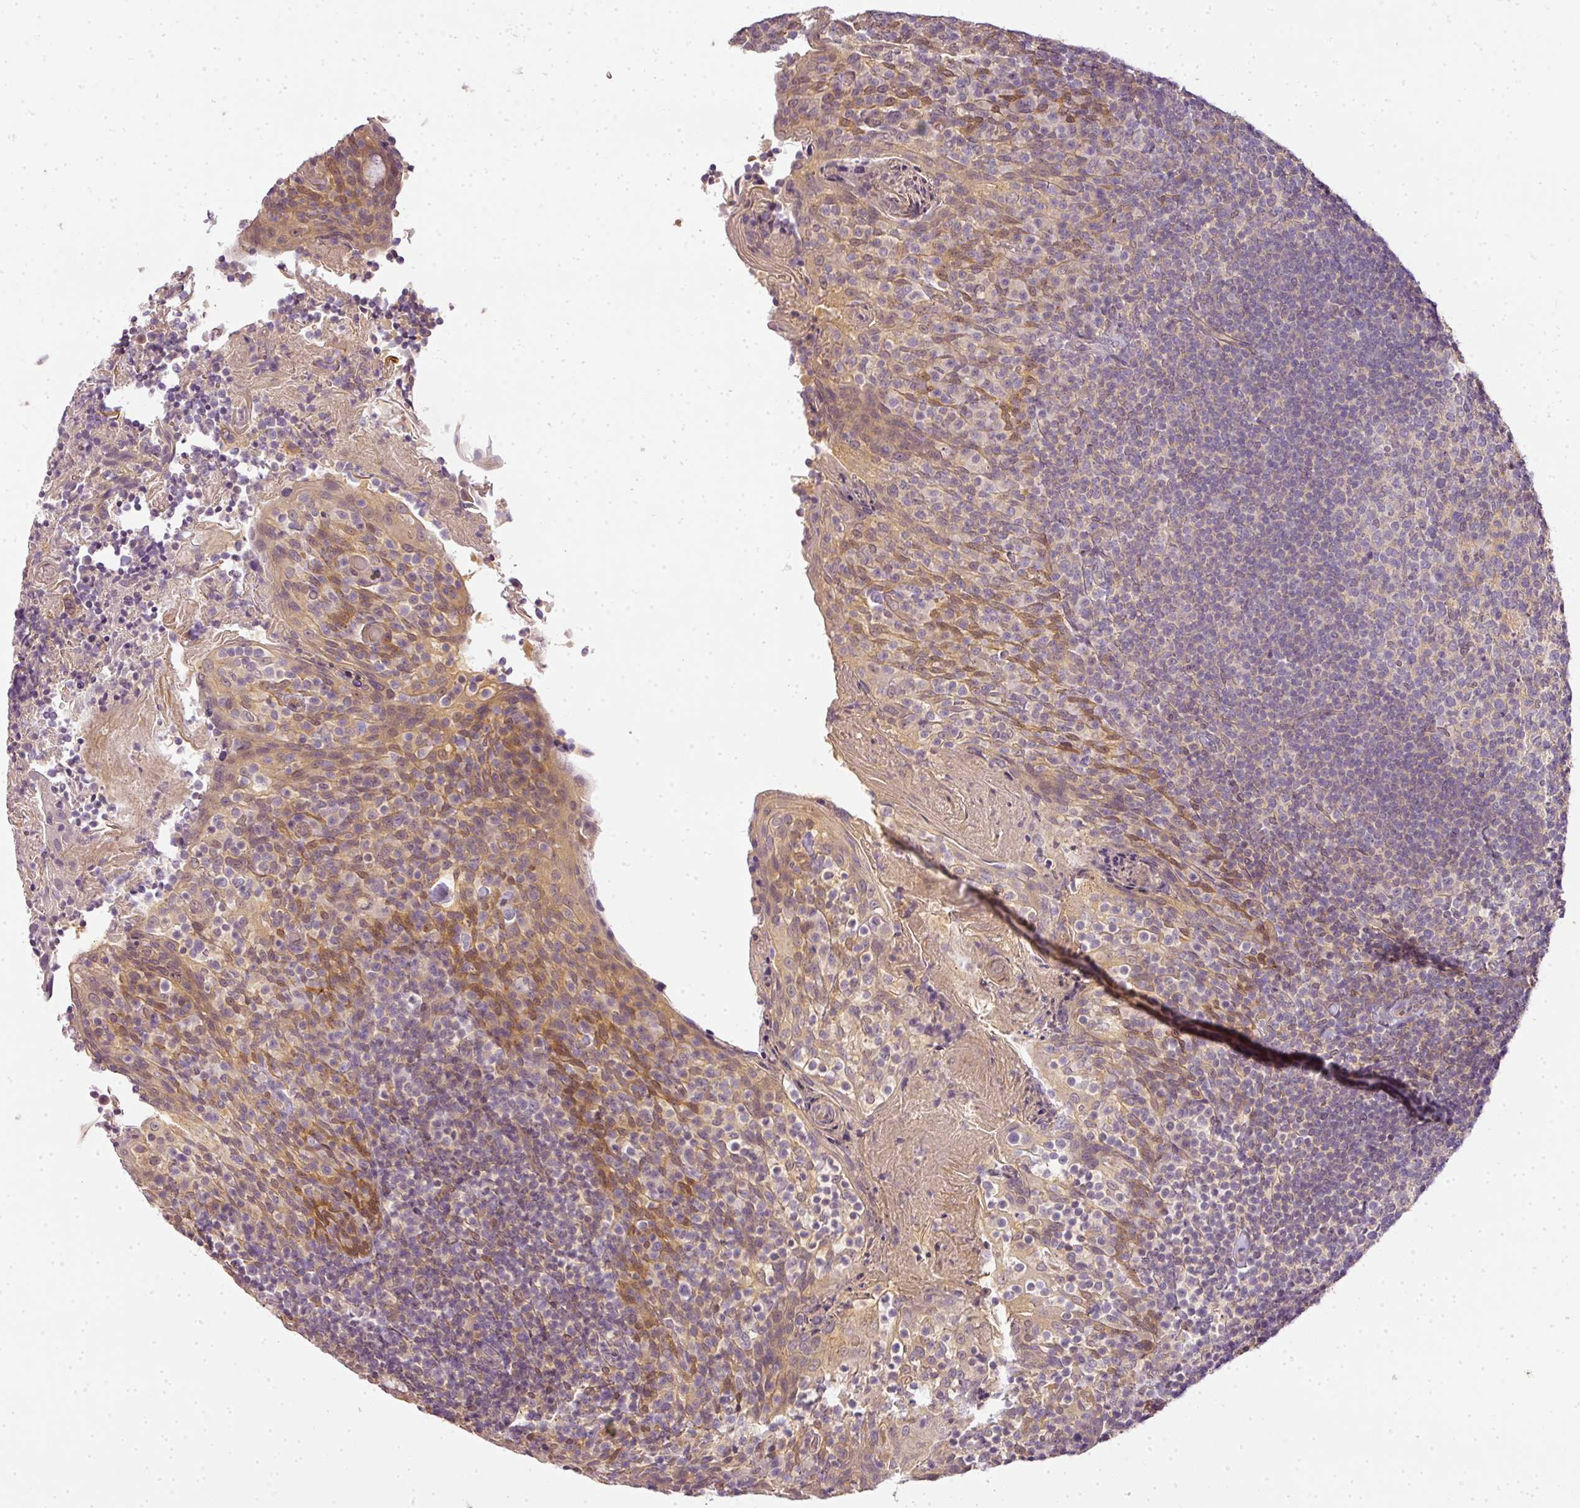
{"staining": {"intensity": "negative", "quantity": "none", "location": "none"}, "tissue": "tonsil", "cell_type": "Germinal center cells", "image_type": "normal", "snomed": [{"axis": "morphology", "description": "Normal tissue, NOS"}, {"axis": "topography", "description": "Tonsil"}], "caption": "DAB (3,3'-diaminobenzidine) immunohistochemical staining of benign human tonsil demonstrates no significant positivity in germinal center cells. (IHC, brightfield microscopy, high magnification).", "gene": "ADH5", "patient": {"sex": "female", "age": 10}}